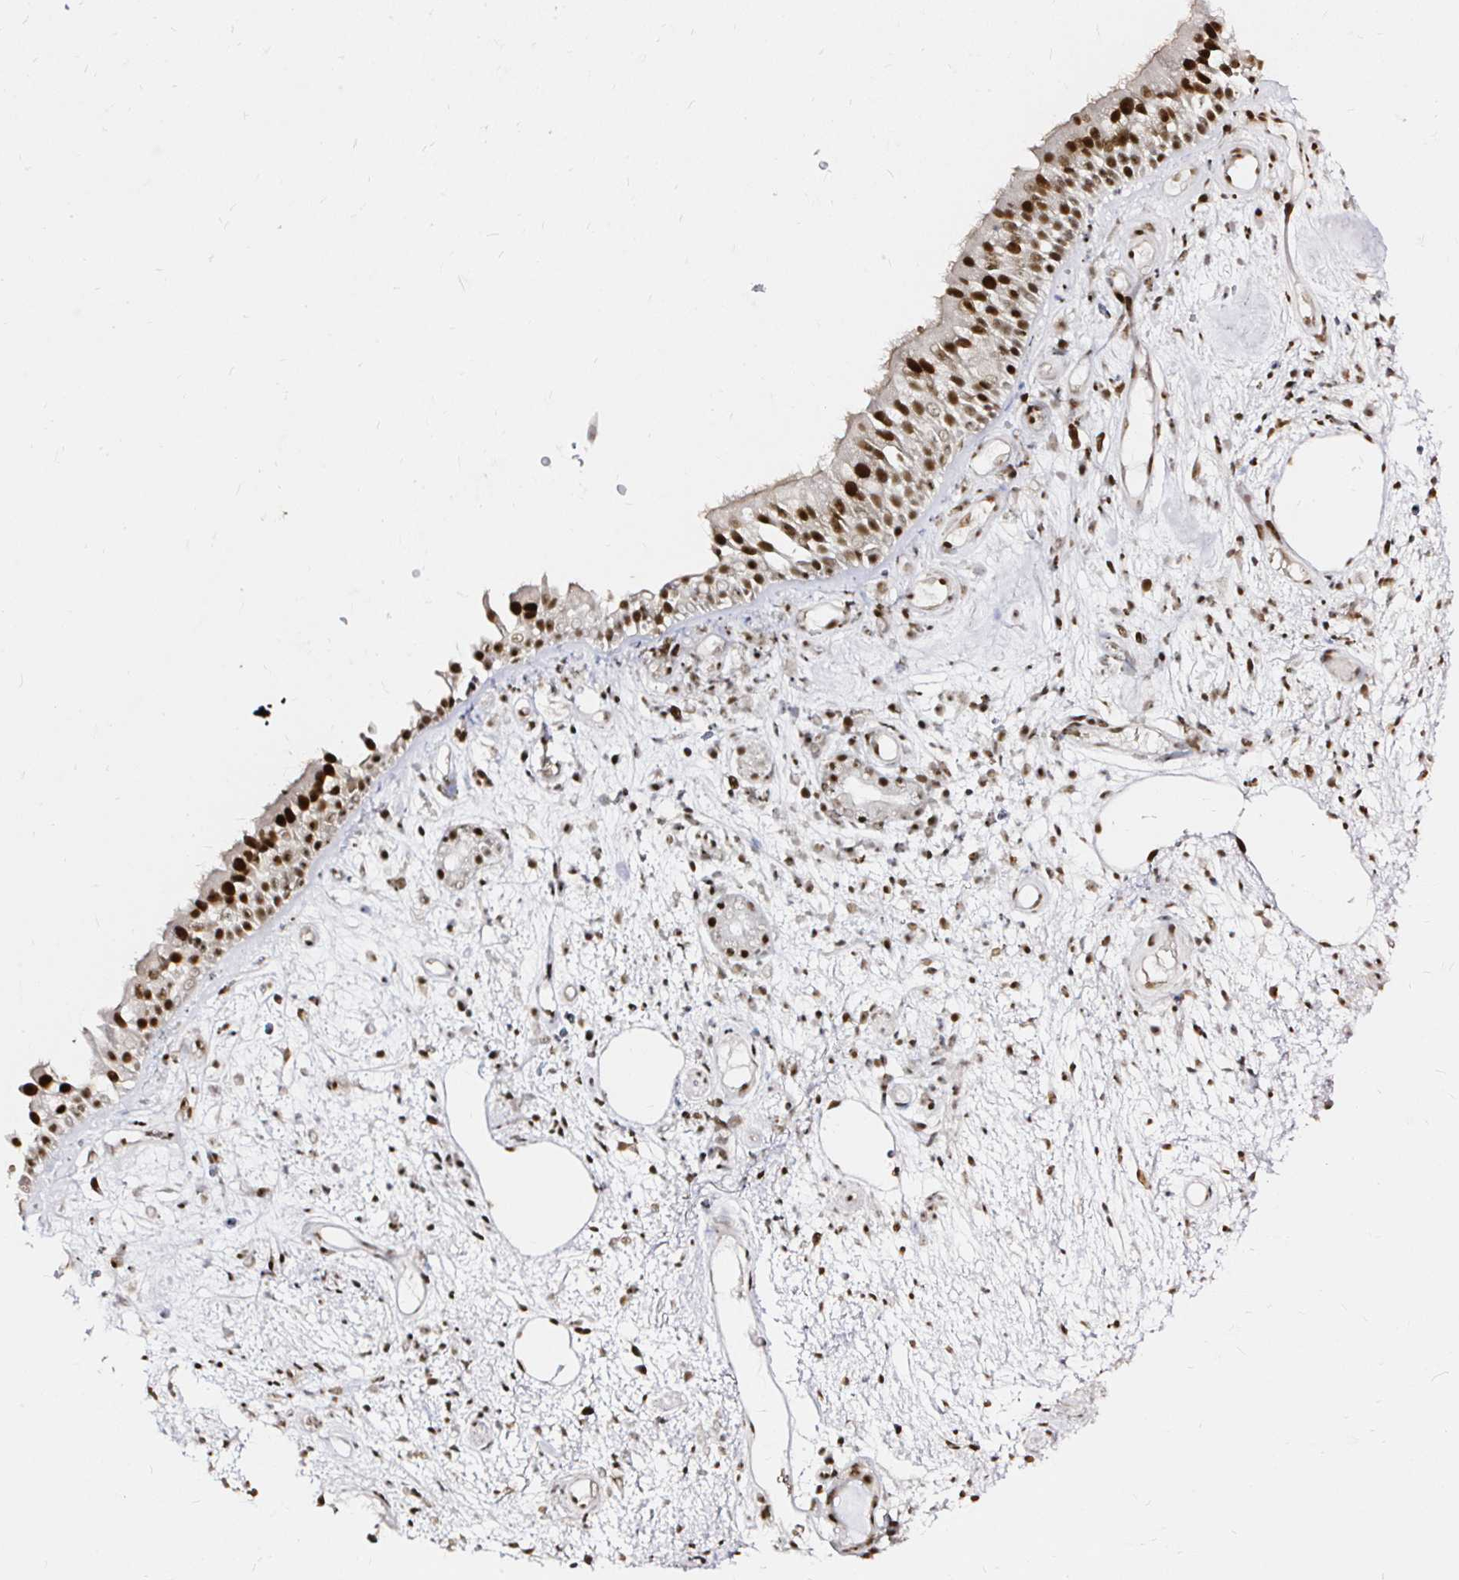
{"staining": {"intensity": "strong", "quantity": ">75%", "location": "nuclear"}, "tissue": "nasopharynx", "cell_type": "Respiratory epithelial cells", "image_type": "normal", "snomed": [{"axis": "morphology", "description": "Normal tissue, NOS"}, {"axis": "morphology", "description": "Inflammation, NOS"}, {"axis": "topography", "description": "Nasopharynx"}], "caption": "Protein expression analysis of normal nasopharynx exhibits strong nuclear positivity in about >75% of respiratory epithelial cells. (brown staining indicates protein expression, while blue staining denotes nuclei).", "gene": "SNRPC", "patient": {"sex": "male", "age": 54}}